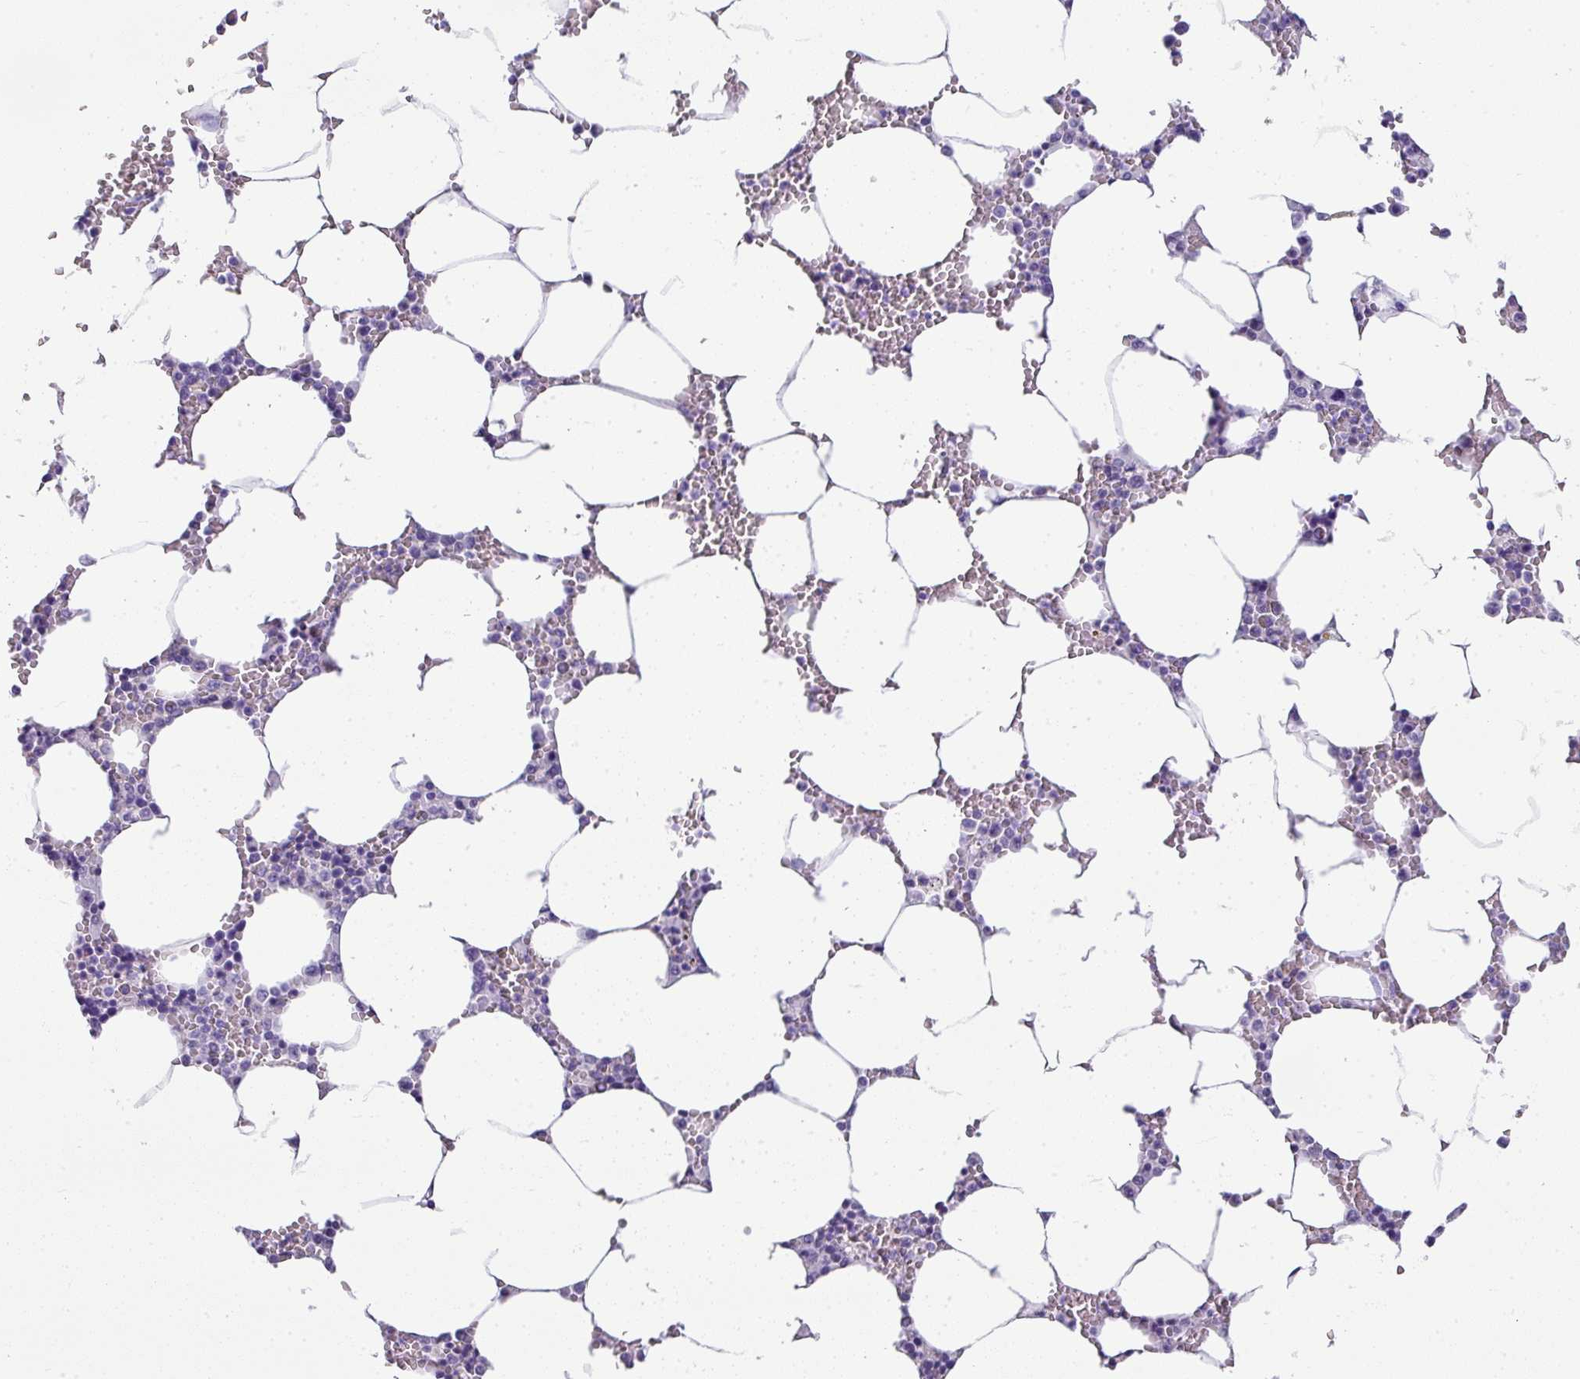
{"staining": {"intensity": "negative", "quantity": "none", "location": "none"}, "tissue": "bone marrow", "cell_type": "Hematopoietic cells", "image_type": "normal", "snomed": [{"axis": "morphology", "description": "Normal tissue, NOS"}, {"axis": "topography", "description": "Bone marrow"}], "caption": "Immunohistochemistry (IHC) photomicrograph of normal bone marrow: bone marrow stained with DAB shows no significant protein positivity in hematopoietic cells.", "gene": "ZNF568", "patient": {"sex": "male", "age": 70}}